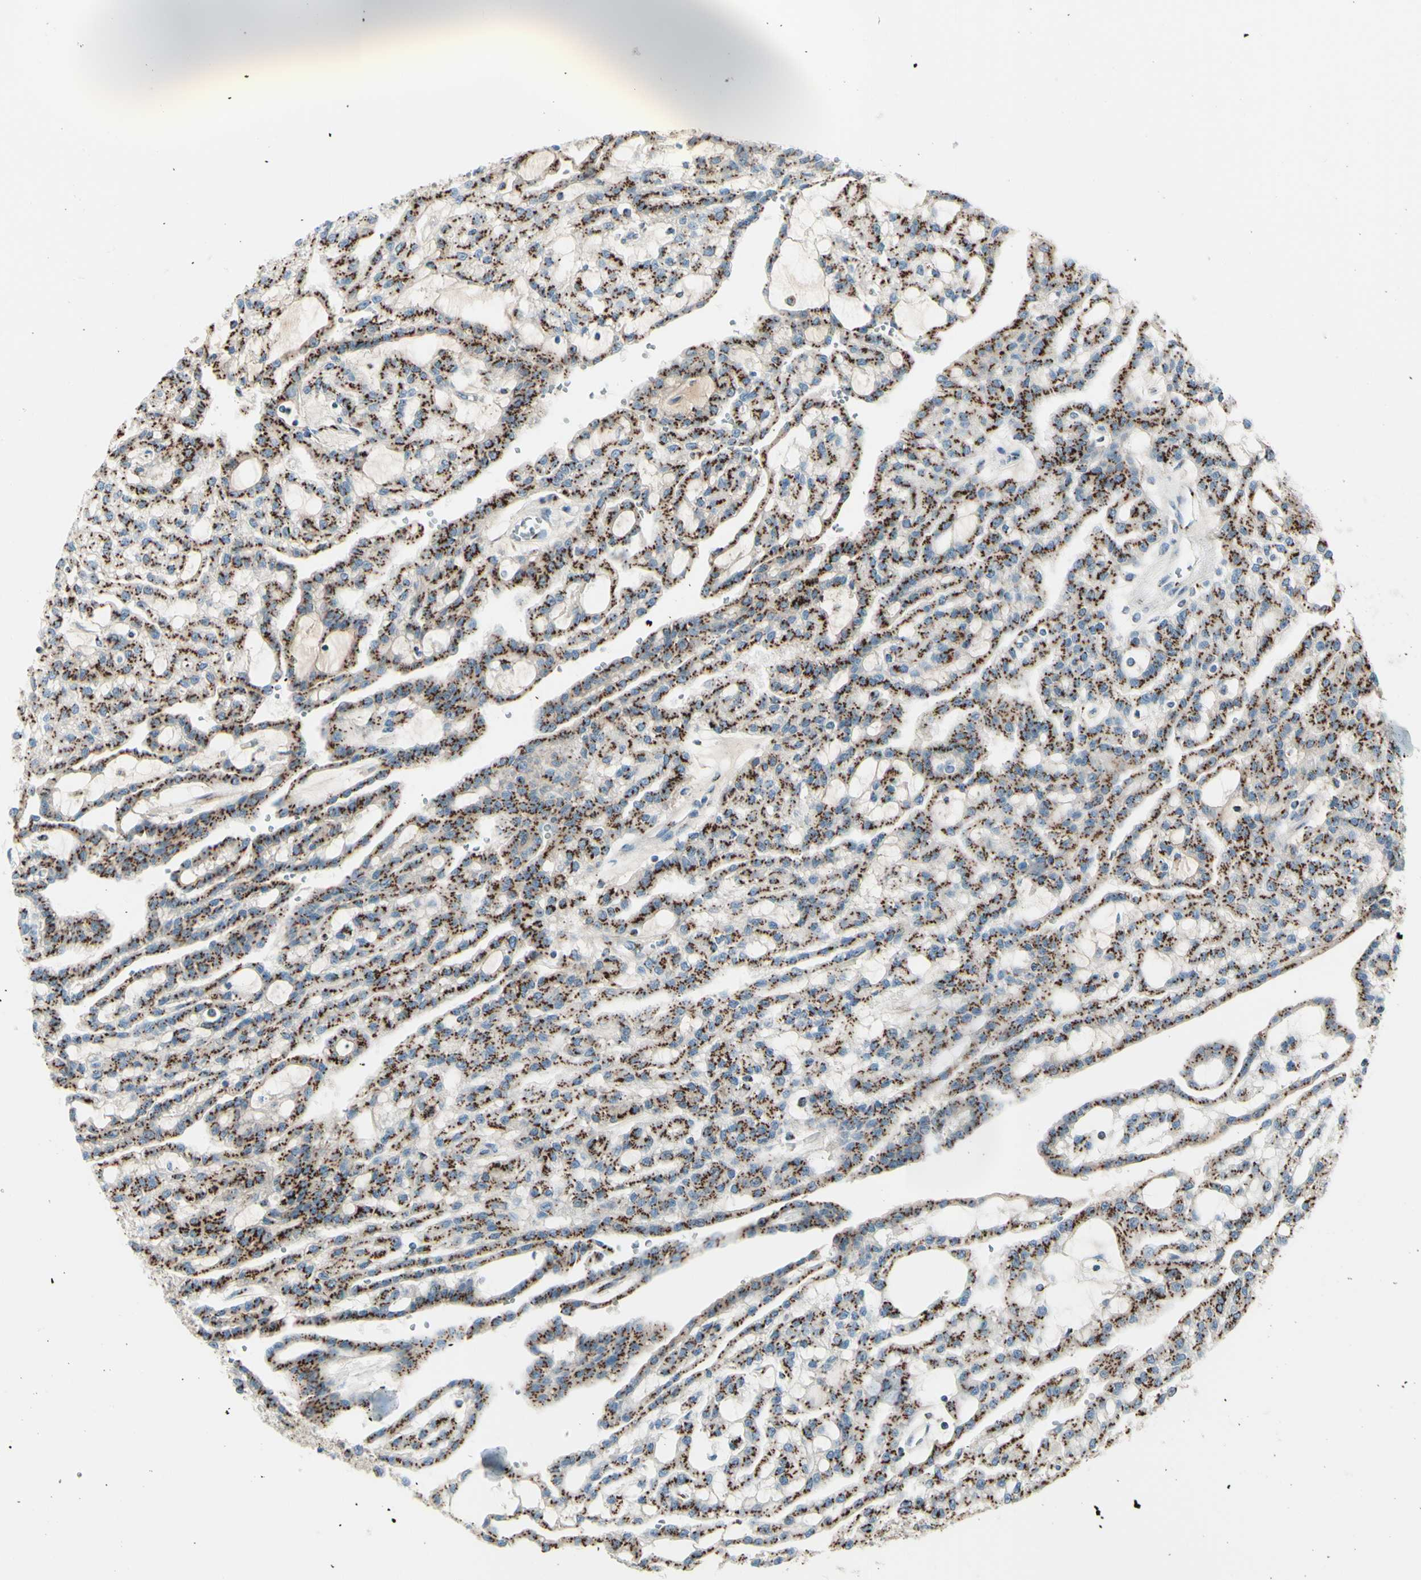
{"staining": {"intensity": "strong", "quantity": ">75%", "location": "cytoplasmic/membranous"}, "tissue": "renal cancer", "cell_type": "Tumor cells", "image_type": "cancer", "snomed": [{"axis": "morphology", "description": "Adenocarcinoma, NOS"}, {"axis": "topography", "description": "Kidney"}], "caption": "This histopathology image demonstrates renal adenocarcinoma stained with immunohistochemistry (IHC) to label a protein in brown. The cytoplasmic/membranous of tumor cells show strong positivity for the protein. Nuclei are counter-stained blue.", "gene": "B4GALT1", "patient": {"sex": "male", "age": 63}}